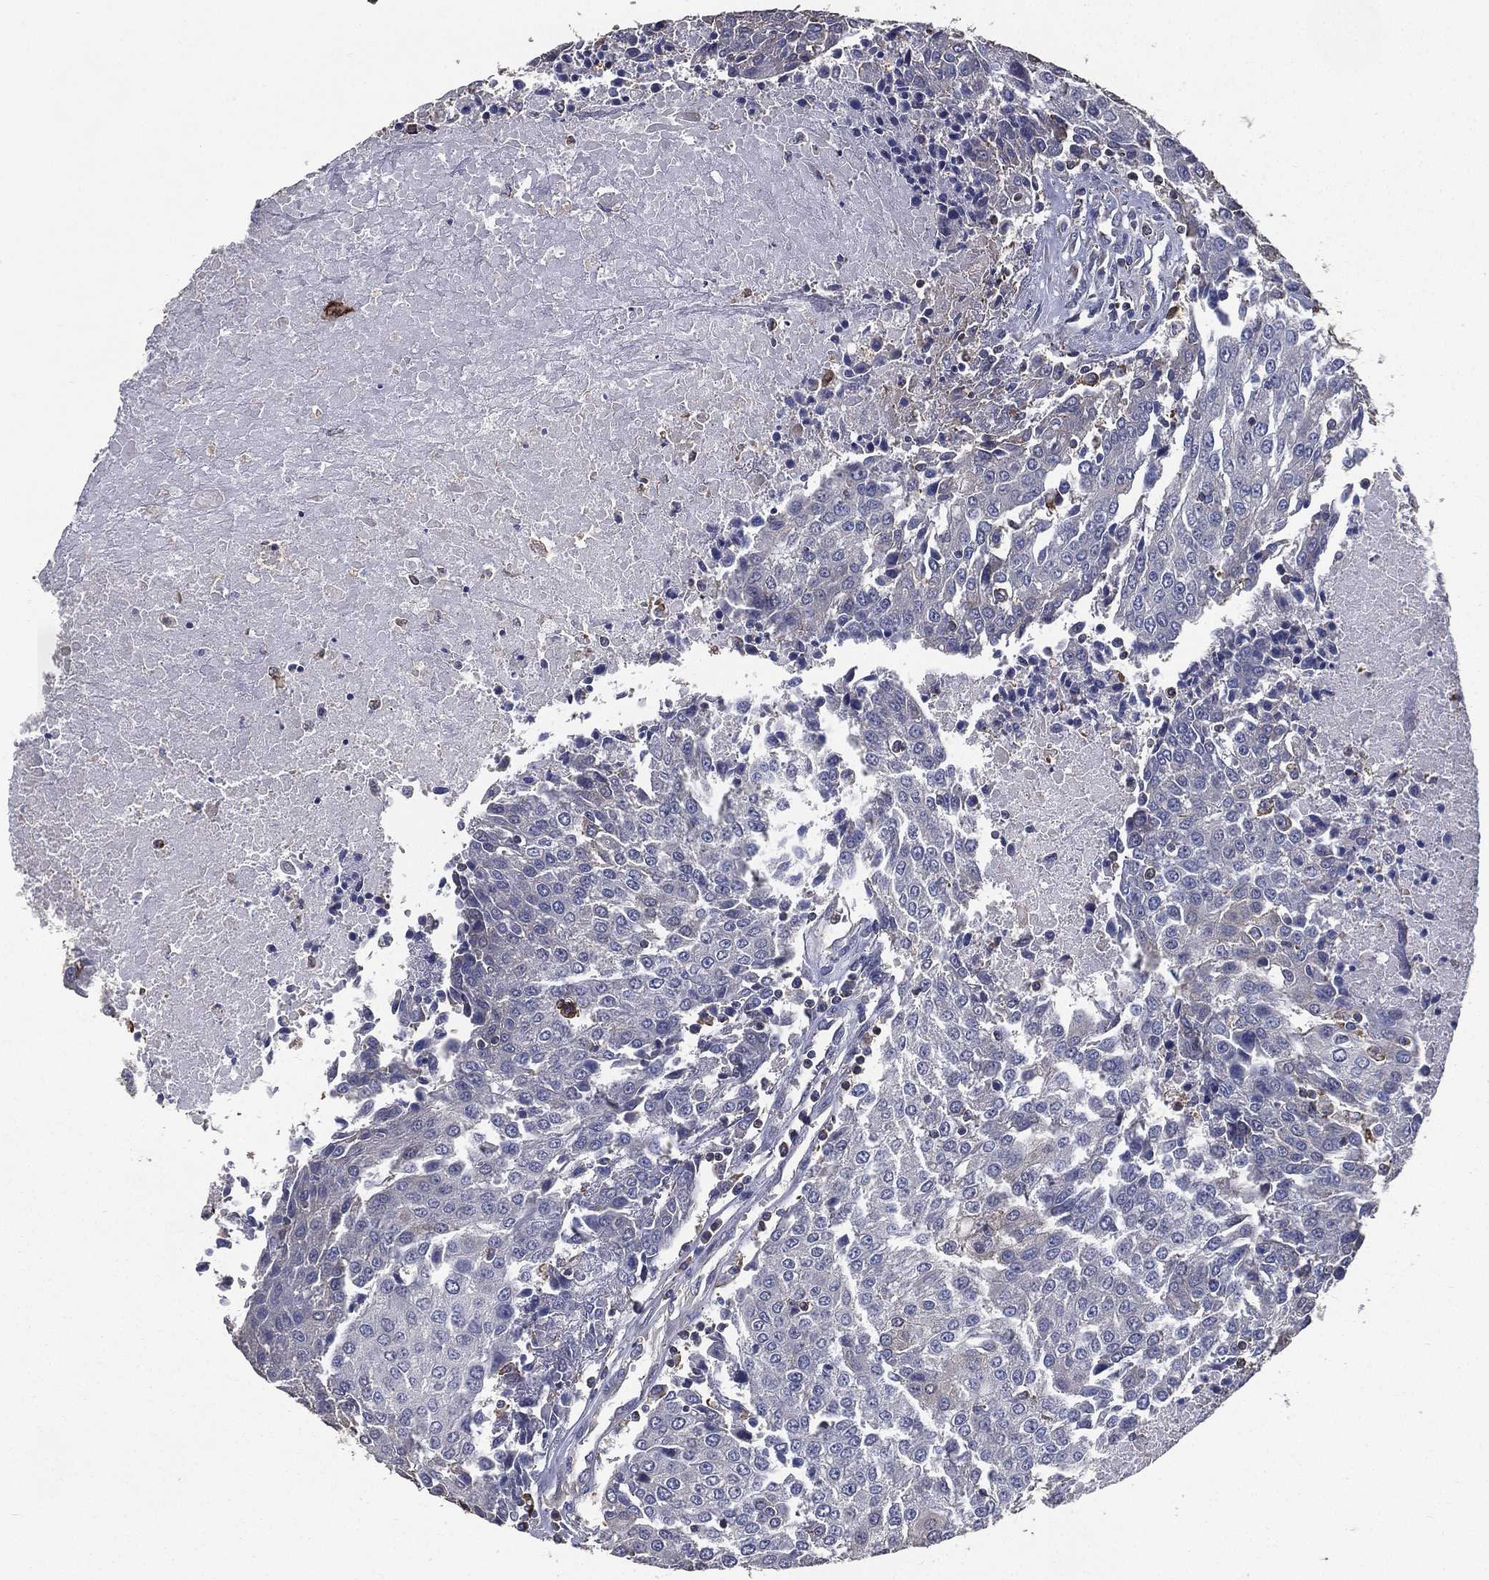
{"staining": {"intensity": "negative", "quantity": "none", "location": "none"}, "tissue": "urothelial cancer", "cell_type": "Tumor cells", "image_type": "cancer", "snomed": [{"axis": "morphology", "description": "Urothelial carcinoma, High grade"}, {"axis": "topography", "description": "Urinary bladder"}], "caption": "Urothelial cancer stained for a protein using immunohistochemistry displays no positivity tumor cells.", "gene": "SERPINB2", "patient": {"sex": "female", "age": 85}}